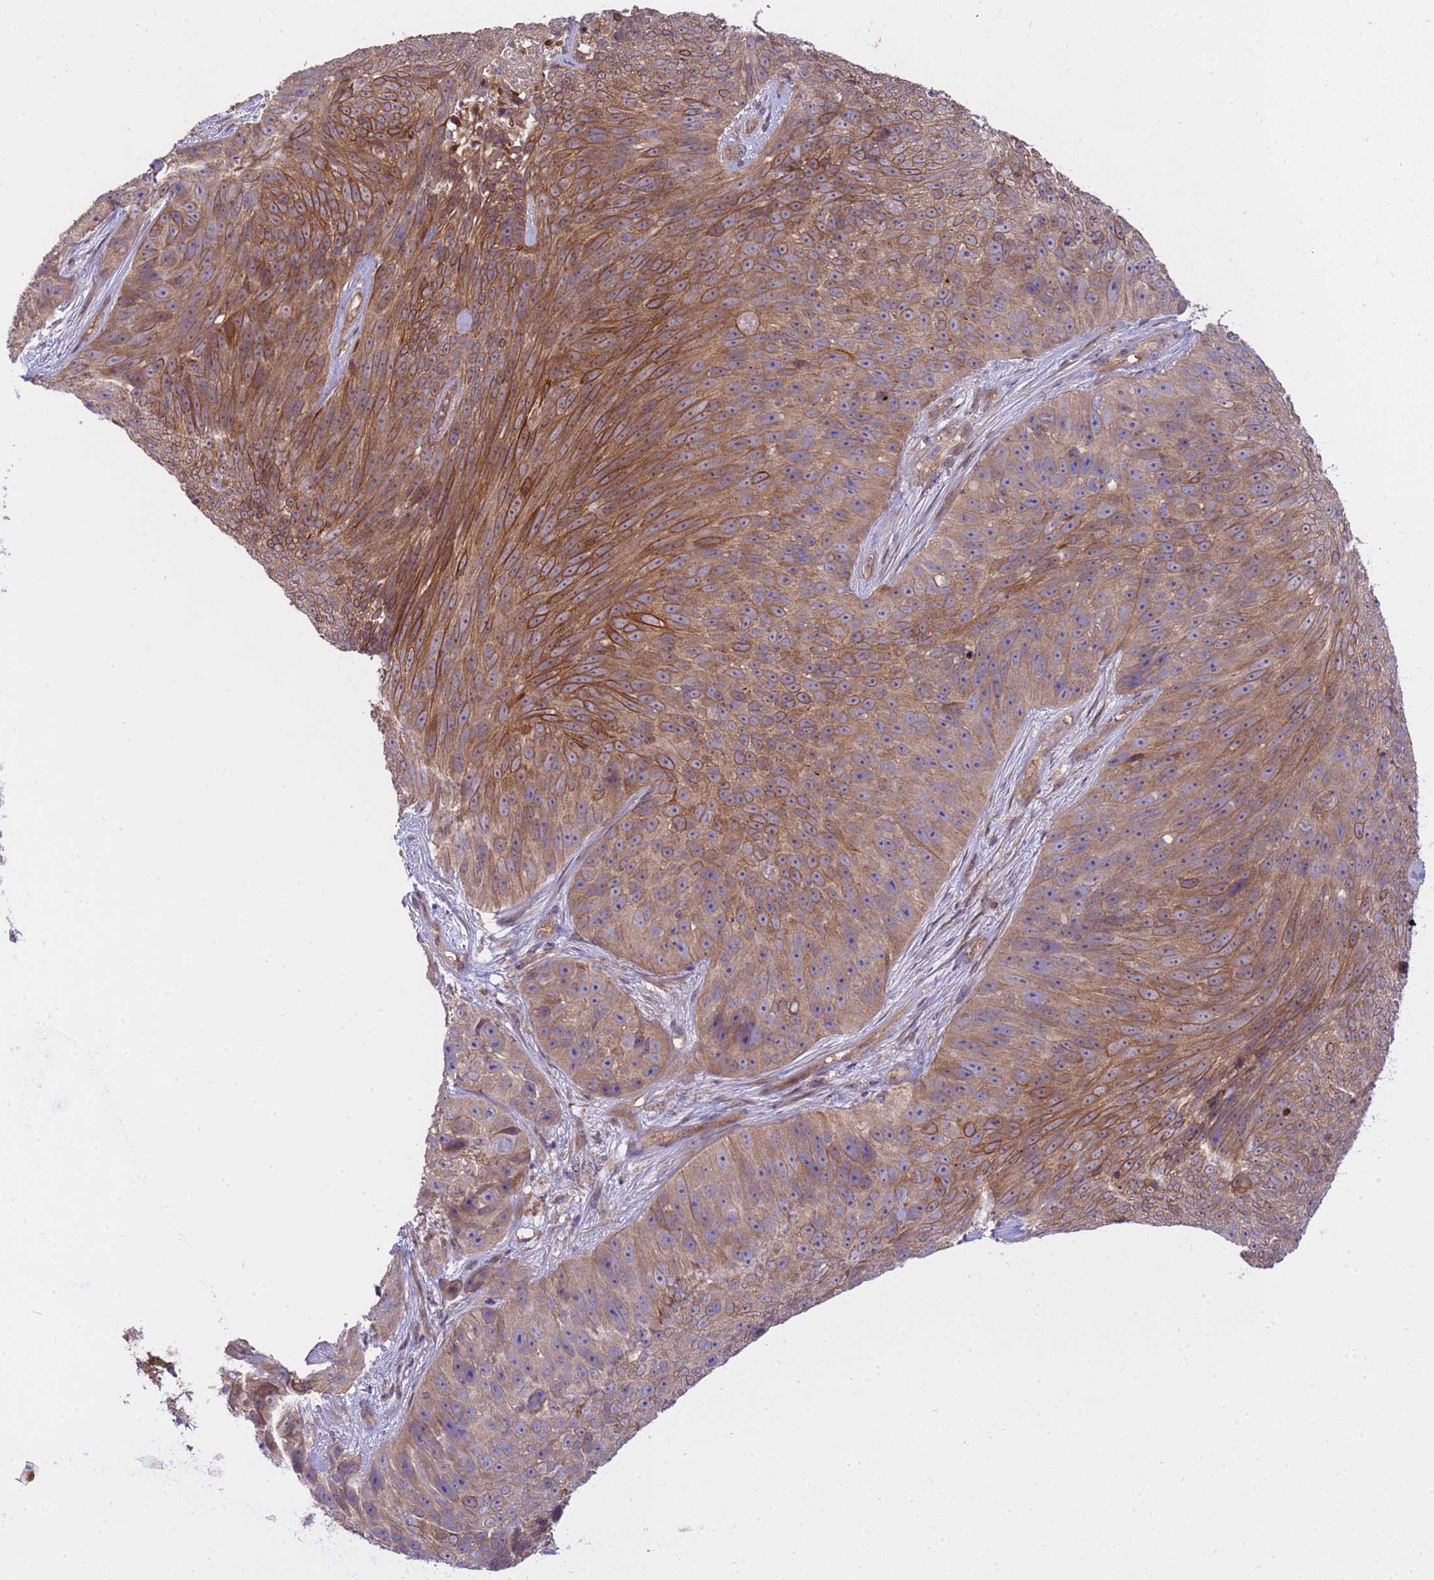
{"staining": {"intensity": "moderate", "quantity": ">75%", "location": "cytoplasmic/membranous"}, "tissue": "skin cancer", "cell_type": "Tumor cells", "image_type": "cancer", "snomed": [{"axis": "morphology", "description": "Squamous cell carcinoma, NOS"}, {"axis": "topography", "description": "Skin"}], "caption": "IHC (DAB (3,3'-diaminobenzidine)) staining of human skin cancer reveals moderate cytoplasmic/membranous protein expression in approximately >75% of tumor cells.", "gene": "SMCO3", "patient": {"sex": "female", "age": 87}}